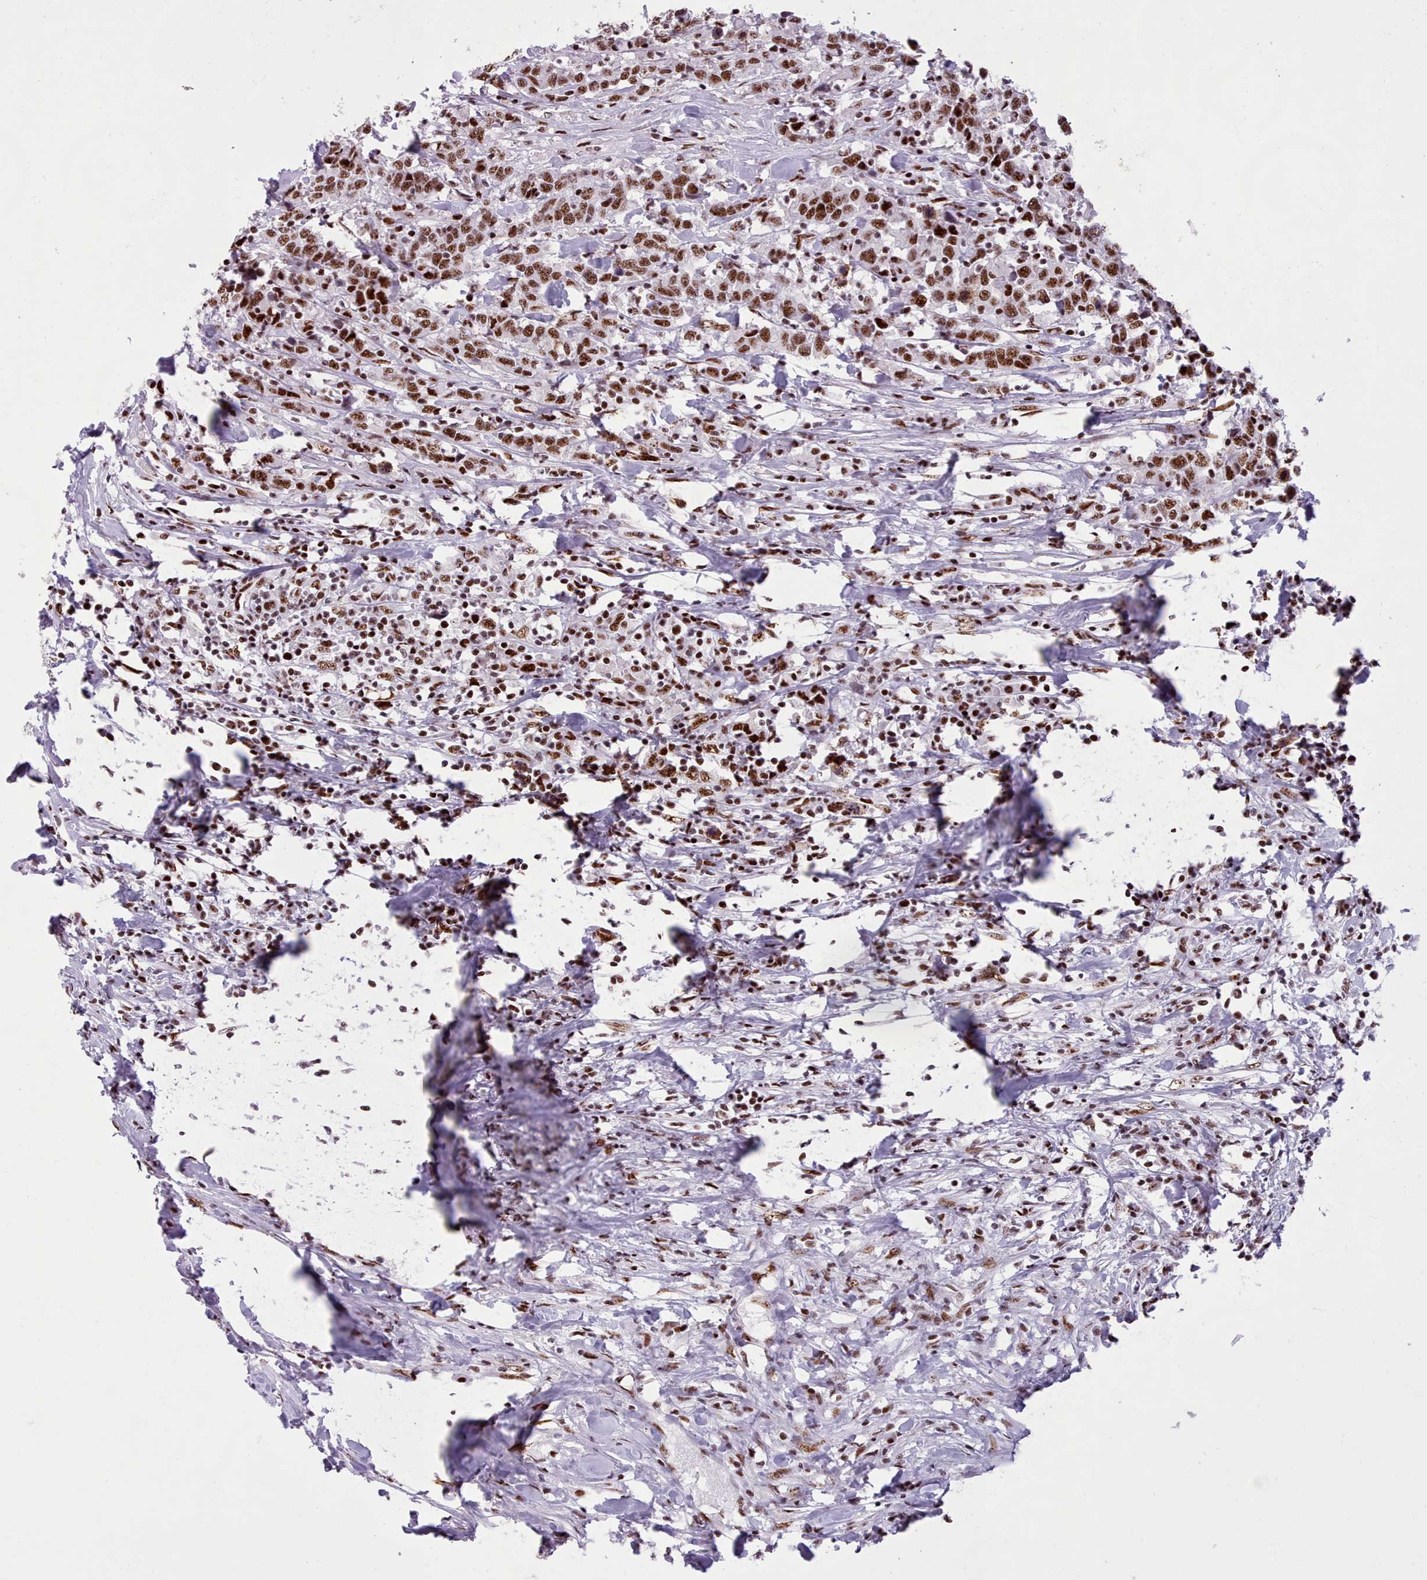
{"staining": {"intensity": "strong", "quantity": ">75%", "location": "nuclear"}, "tissue": "urothelial cancer", "cell_type": "Tumor cells", "image_type": "cancer", "snomed": [{"axis": "morphology", "description": "Urothelial carcinoma, High grade"}, {"axis": "topography", "description": "Urinary bladder"}], "caption": "Protein expression analysis of human urothelial carcinoma (high-grade) reveals strong nuclear expression in approximately >75% of tumor cells. The staining is performed using DAB (3,3'-diaminobenzidine) brown chromogen to label protein expression. The nuclei are counter-stained blue using hematoxylin.", "gene": "TMEM35B", "patient": {"sex": "male", "age": 61}}